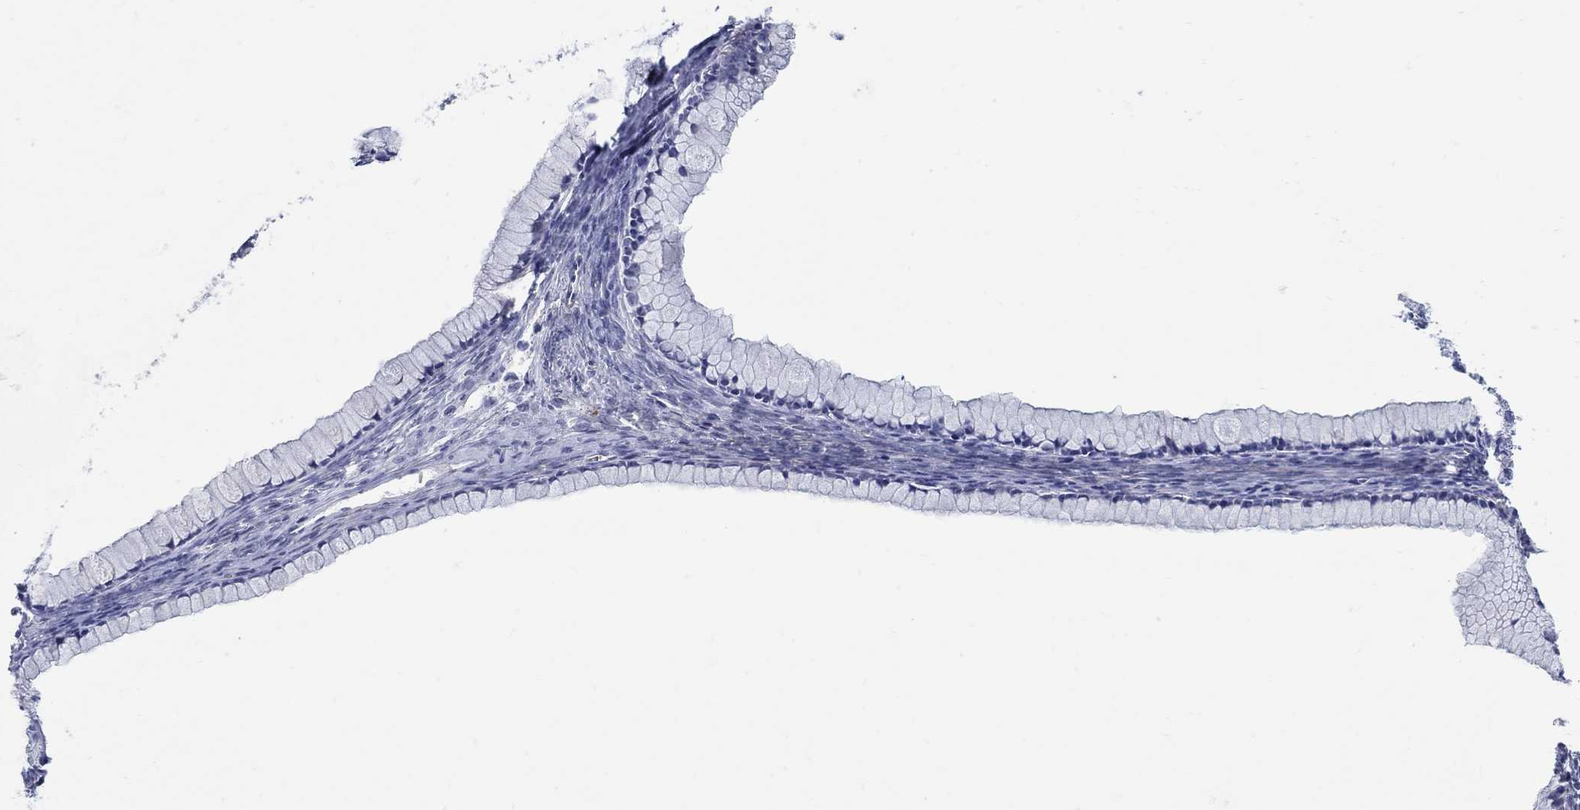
{"staining": {"intensity": "negative", "quantity": "none", "location": "none"}, "tissue": "ovarian cancer", "cell_type": "Tumor cells", "image_type": "cancer", "snomed": [{"axis": "morphology", "description": "Cystadenocarcinoma, mucinous, NOS"}, {"axis": "topography", "description": "Ovary"}], "caption": "Human mucinous cystadenocarcinoma (ovarian) stained for a protein using IHC displays no staining in tumor cells.", "gene": "REEP2", "patient": {"sex": "female", "age": 41}}